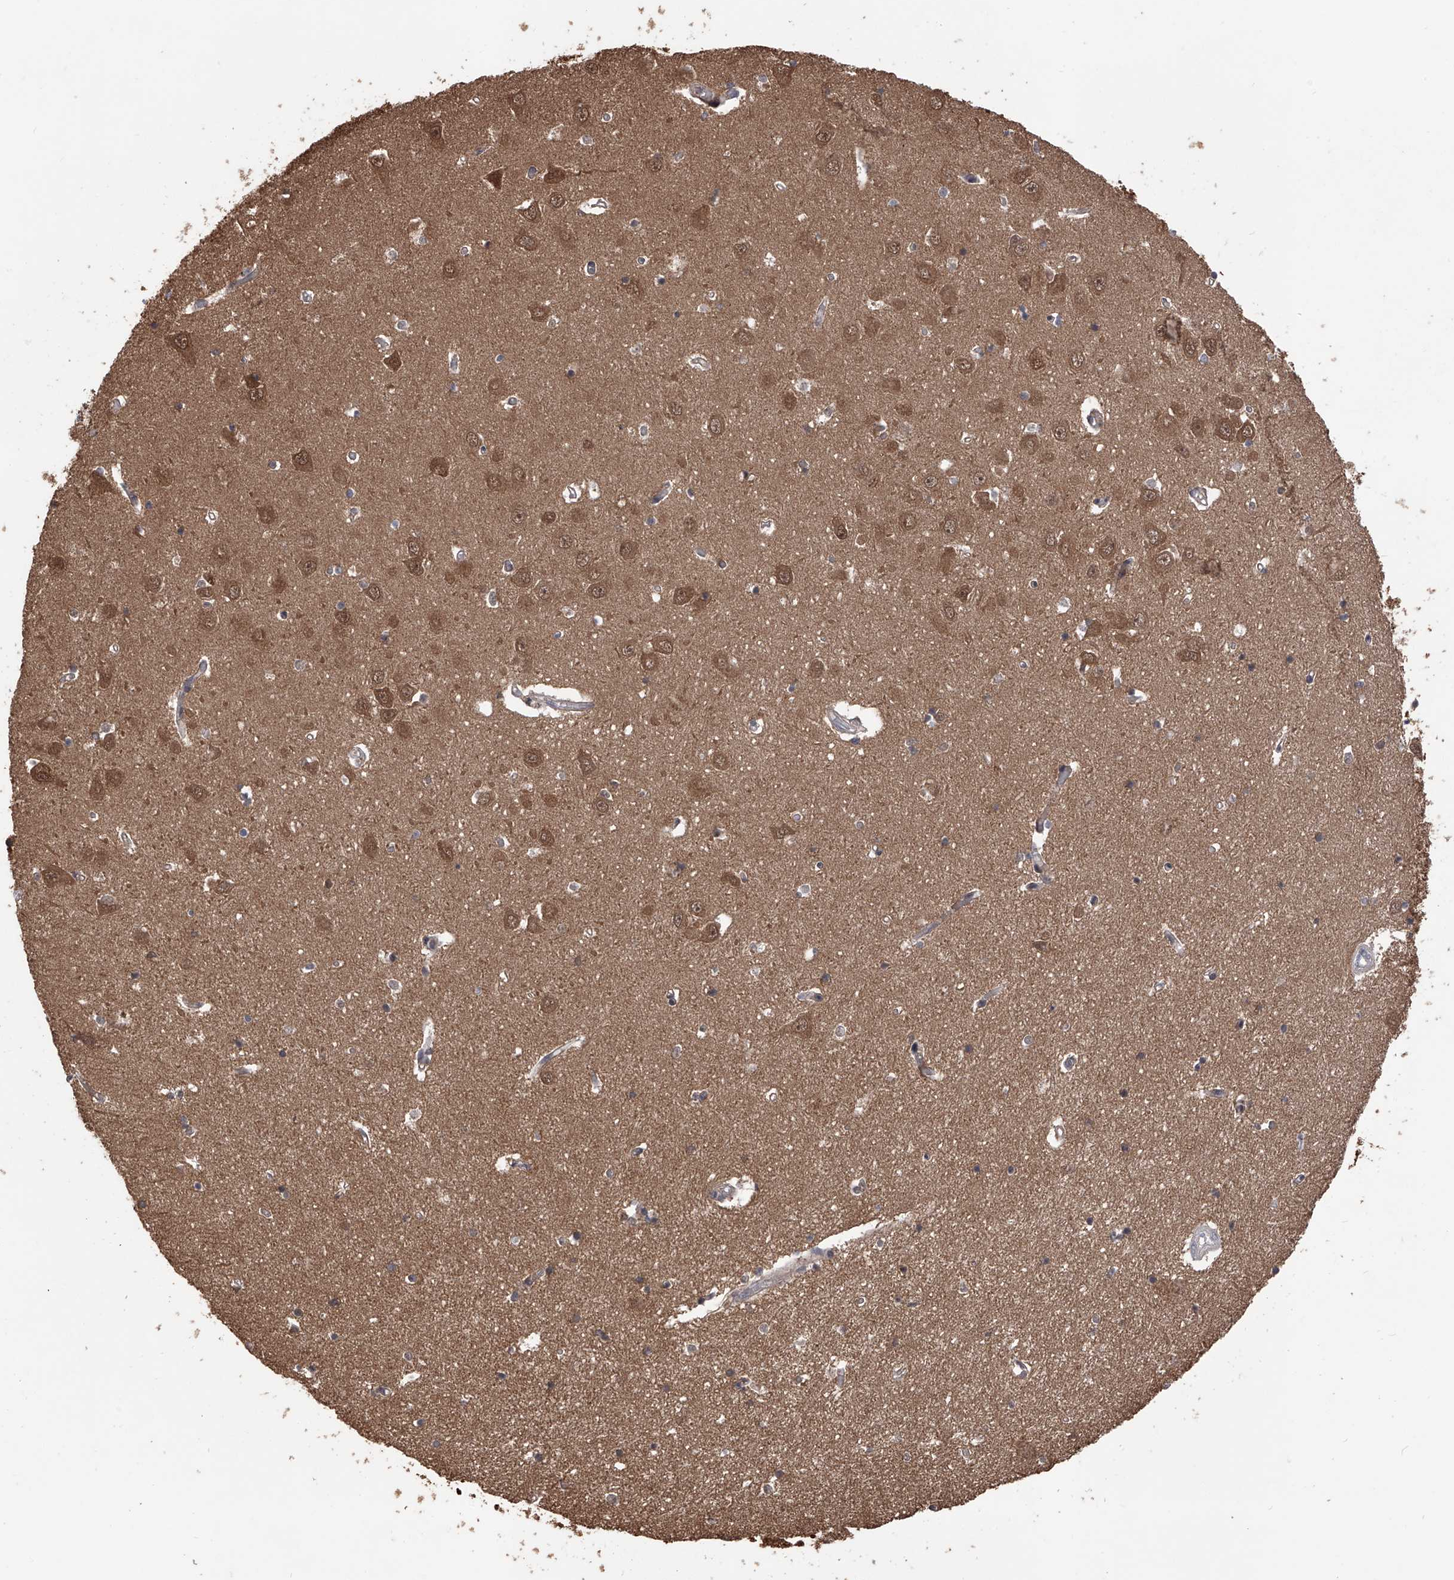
{"staining": {"intensity": "moderate", "quantity": "25%-75%", "location": "cytoplasmic/membranous,nuclear"}, "tissue": "hippocampus", "cell_type": "Glial cells", "image_type": "normal", "snomed": [{"axis": "morphology", "description": "Normal tissue, NOS"}, {"axis": "topography", "description": "Hippocampus"}], "caption": "Protein analysis of benign hippocampus exhibits moderate cytoplasmic/membranous,nuclear expression in about 25%-75% of glial cells. The staining is performed using DAB (3,3'-diaminobenzidine) brown chromogen to label protein expression. The nuclei are counter-stained blue using hematoxylin.", "gene": "LYSMD4", "patient": {"sex": "male", "age": 70}}